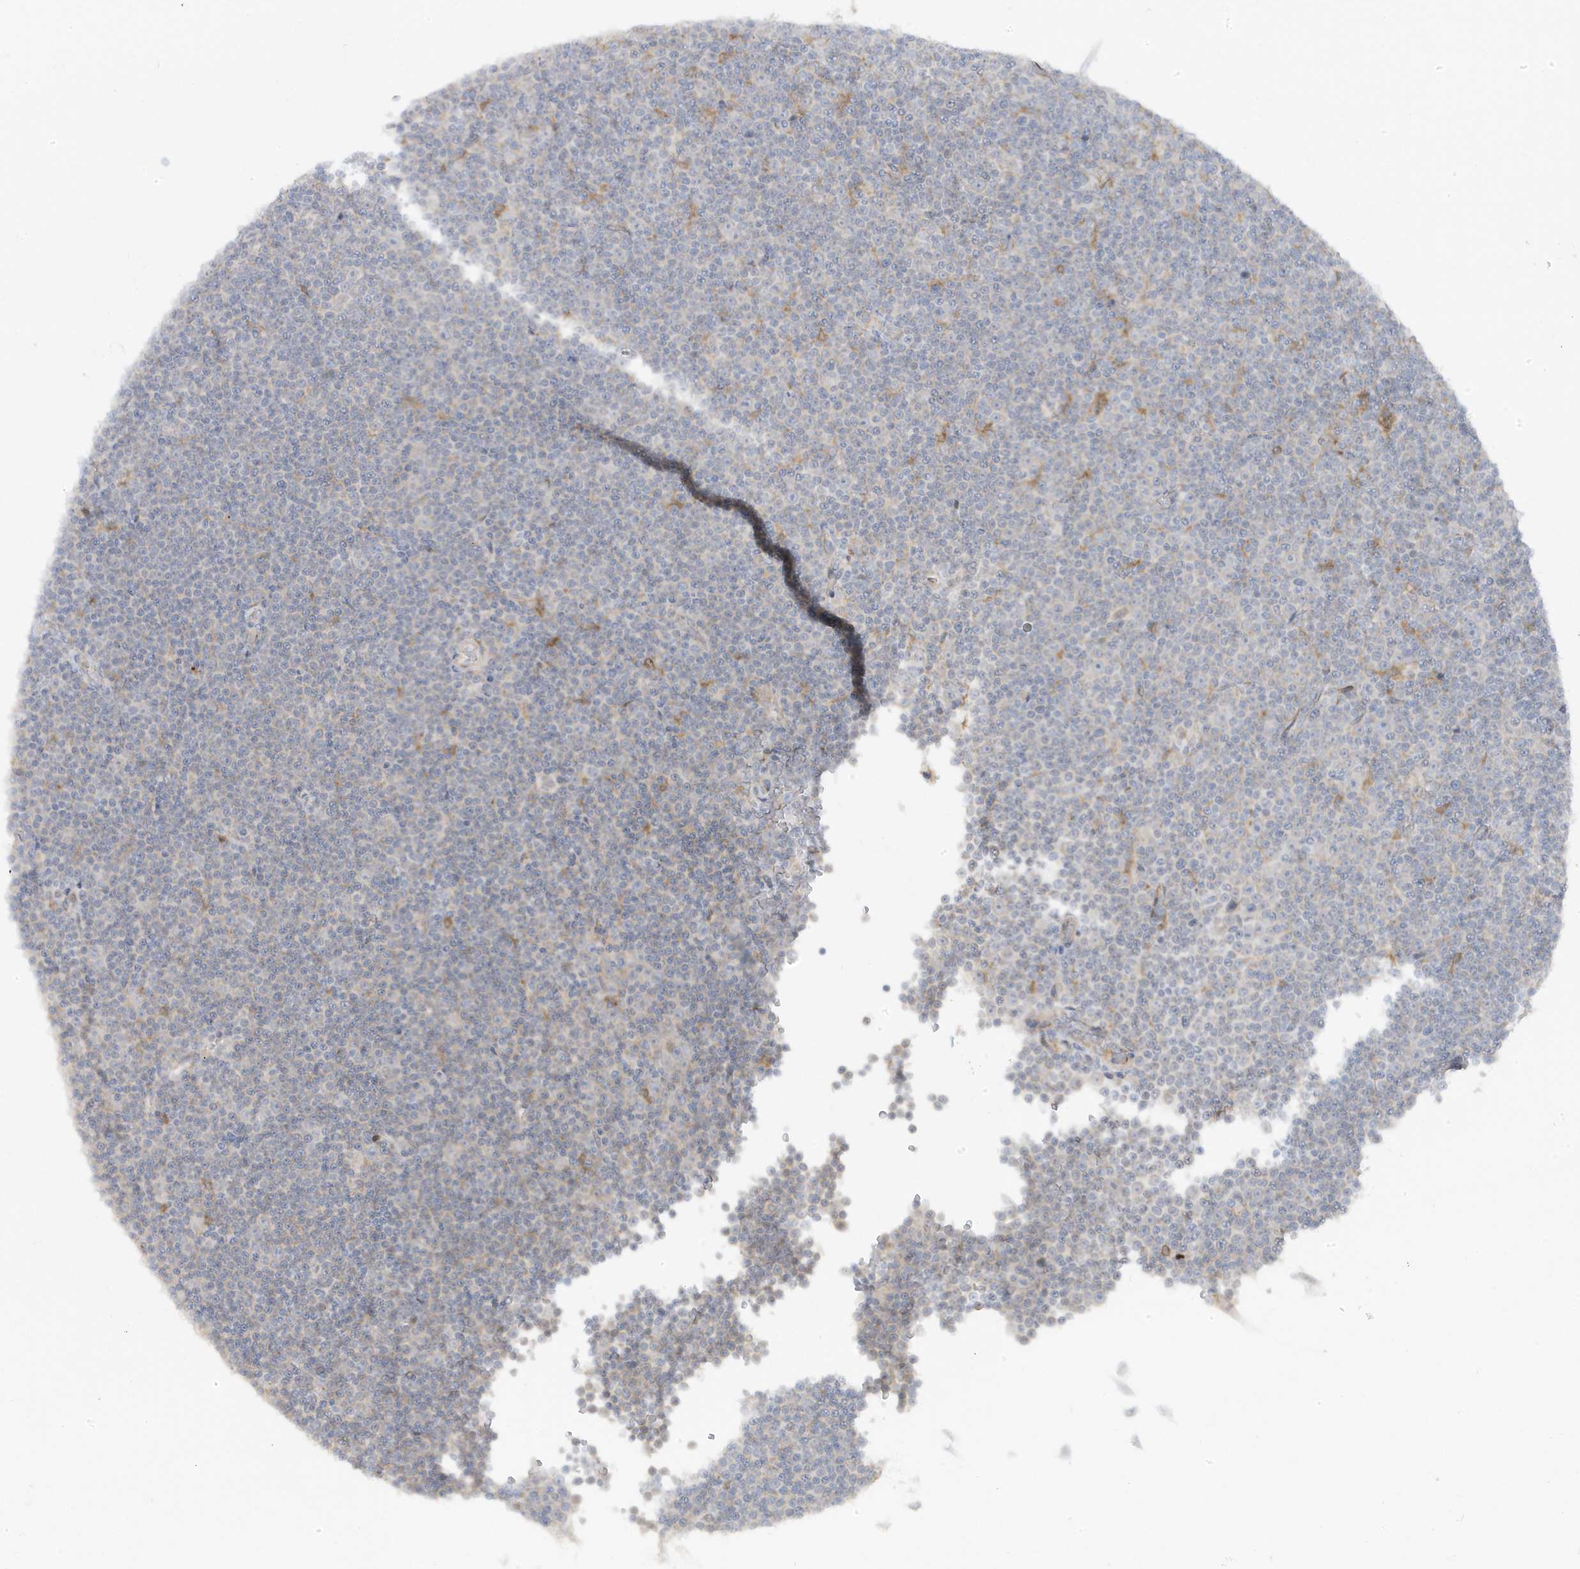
{"staining": {"intensity": "negative", "quantity": "none", "location": "none"}, "tissue": "lymphoma", "cell_type": "Tumor cells", "image_type": "cancer", "snomed": [{"axis": "morphology", "description": "Malignant lymphoma, non-Hodgkin's type, Low grade"}, {"axis": "topography", "description": "Lymph node"}], "caption": "Image shows no significant protein positivity in tumor cells of lymphoma.", "gene": "ZNF654", "patient": {"sex": "female", "age": 67}}